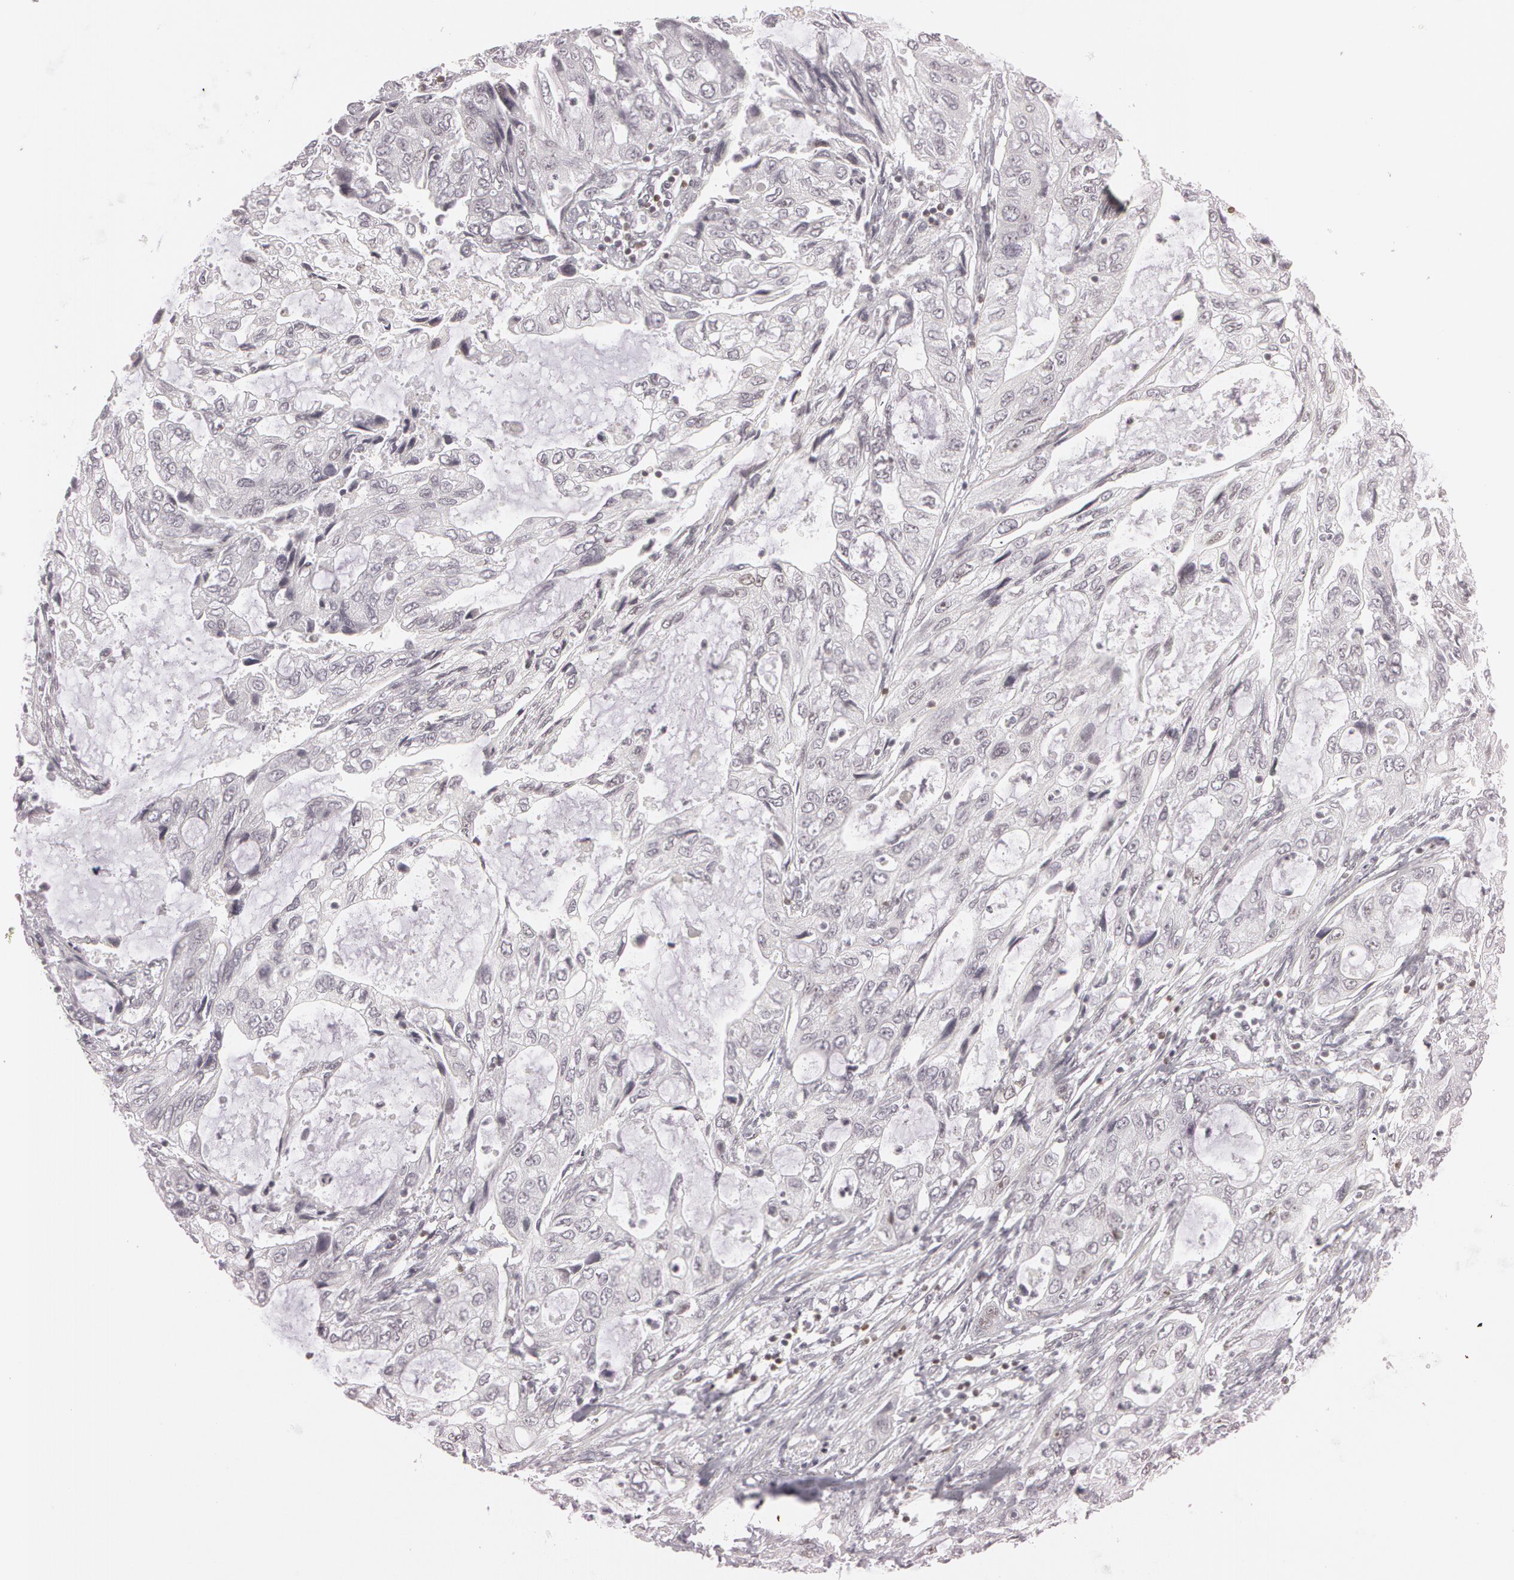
{"staining": {"intensity": "negative", "quantity": "none", "location": "none"}, "tissue": "stomach cancer", "cell_type": "Tumor cells", "image_type": "cancer", "snomed": [{"axis": "morphology", "description": "Adenocarcinoma, NOS"}, {"axis": "topography", "description": "Stomach, upper"}], "caption": "An image of stomach cancer (adenocarcinoma) stained for a protein displays no brown staining in tumor cells.", "gene": "FBL", "patient": {"sex": "female", "age": 52}}